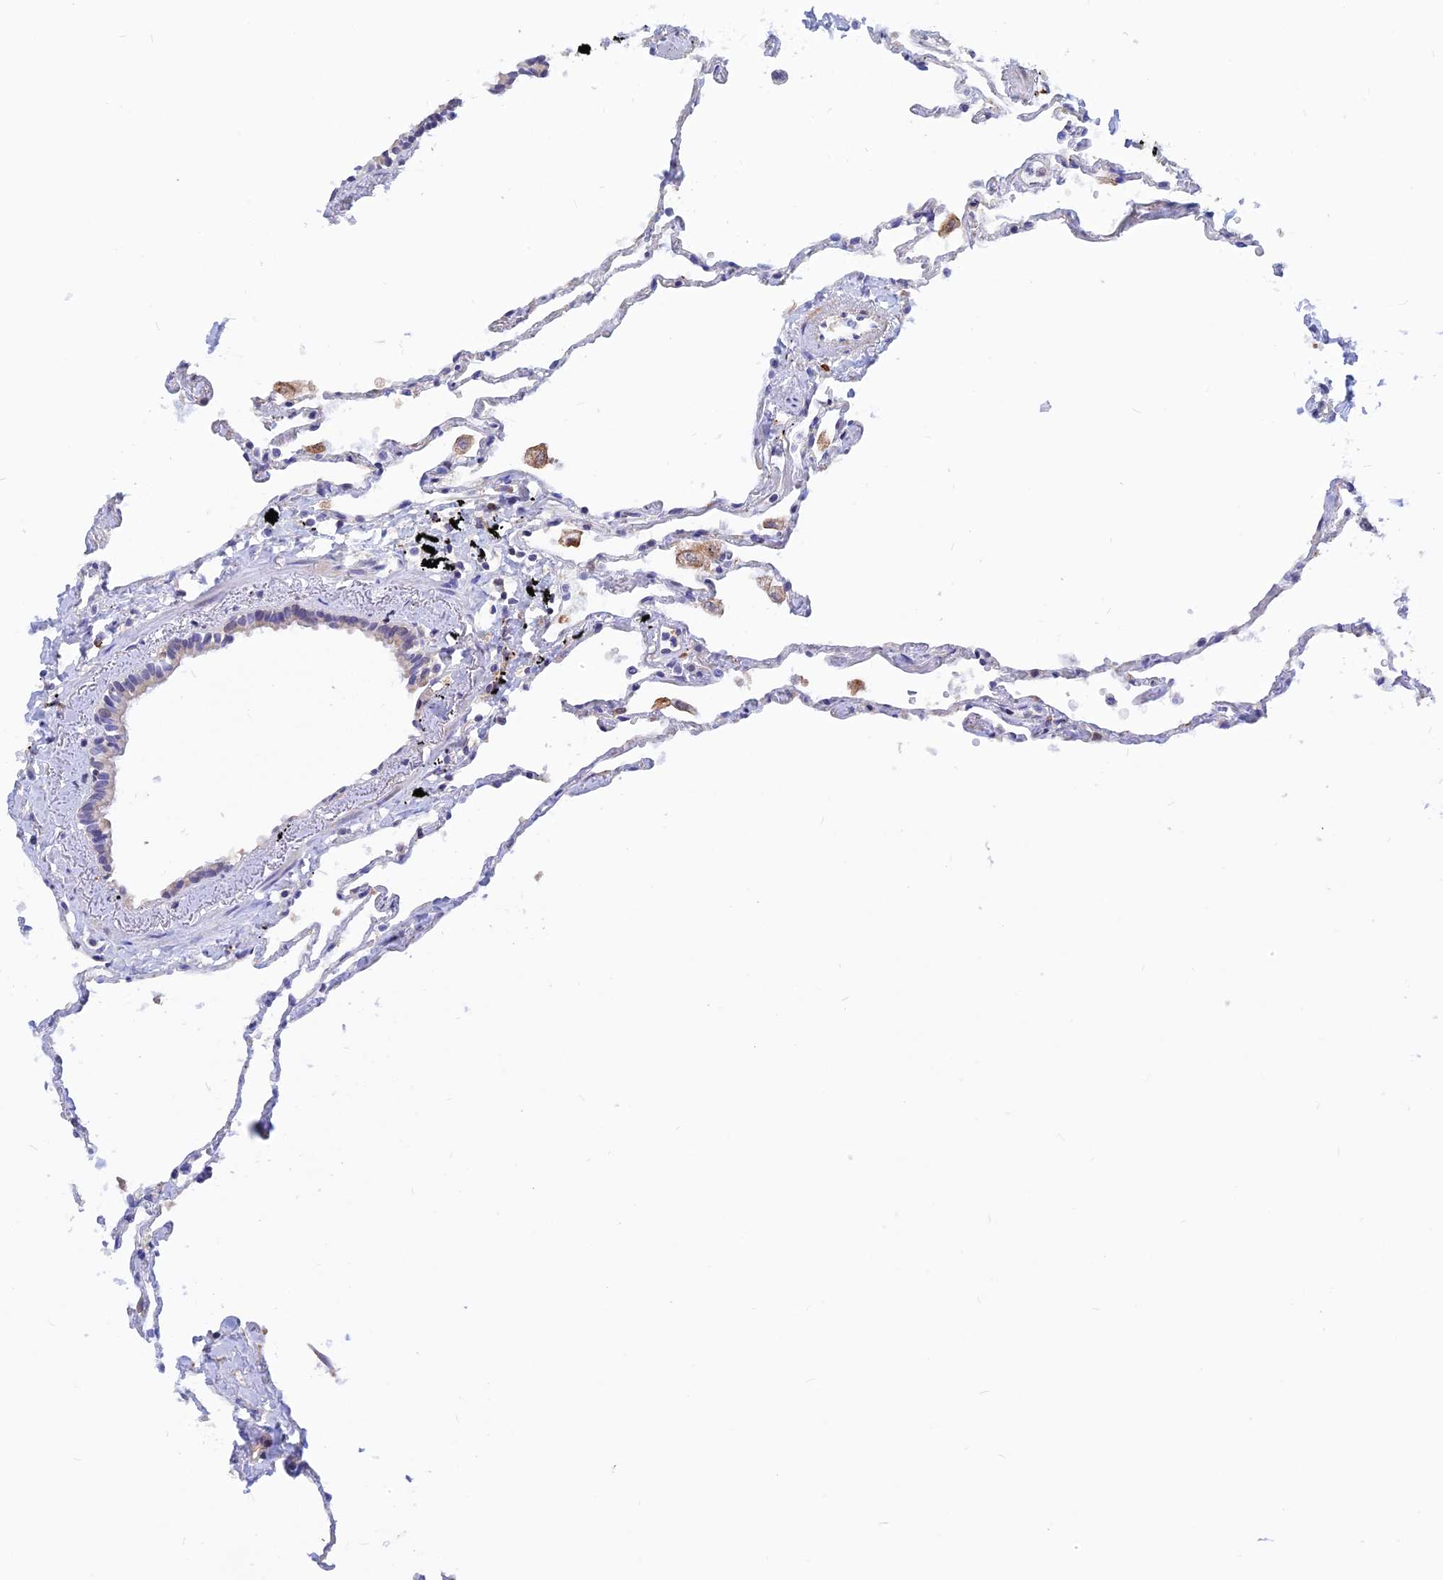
{"staining": {"intensity": "moderate", "quantity": "<25%", "location": "cytoplasmic/membranous"}, "tissue": "lung", "cell_type": "Alveolar cells", "image_type": "normal", "snomed": [{"axis": "morphology", "description": "Normal tissue, NOS"}, {"axis": "topography", "description": "Lung"}], "caption": "Immunohistochemistry of normal lung exhibits low levels of moderate cytoplasmic/membranous expression in approximately <25% of alveolar cells. (brown staining indicates protein expression, while blue staining denotes nuclei).", "gene": "DNAJC16", "patient": {"sex": "female", "age": 67}}